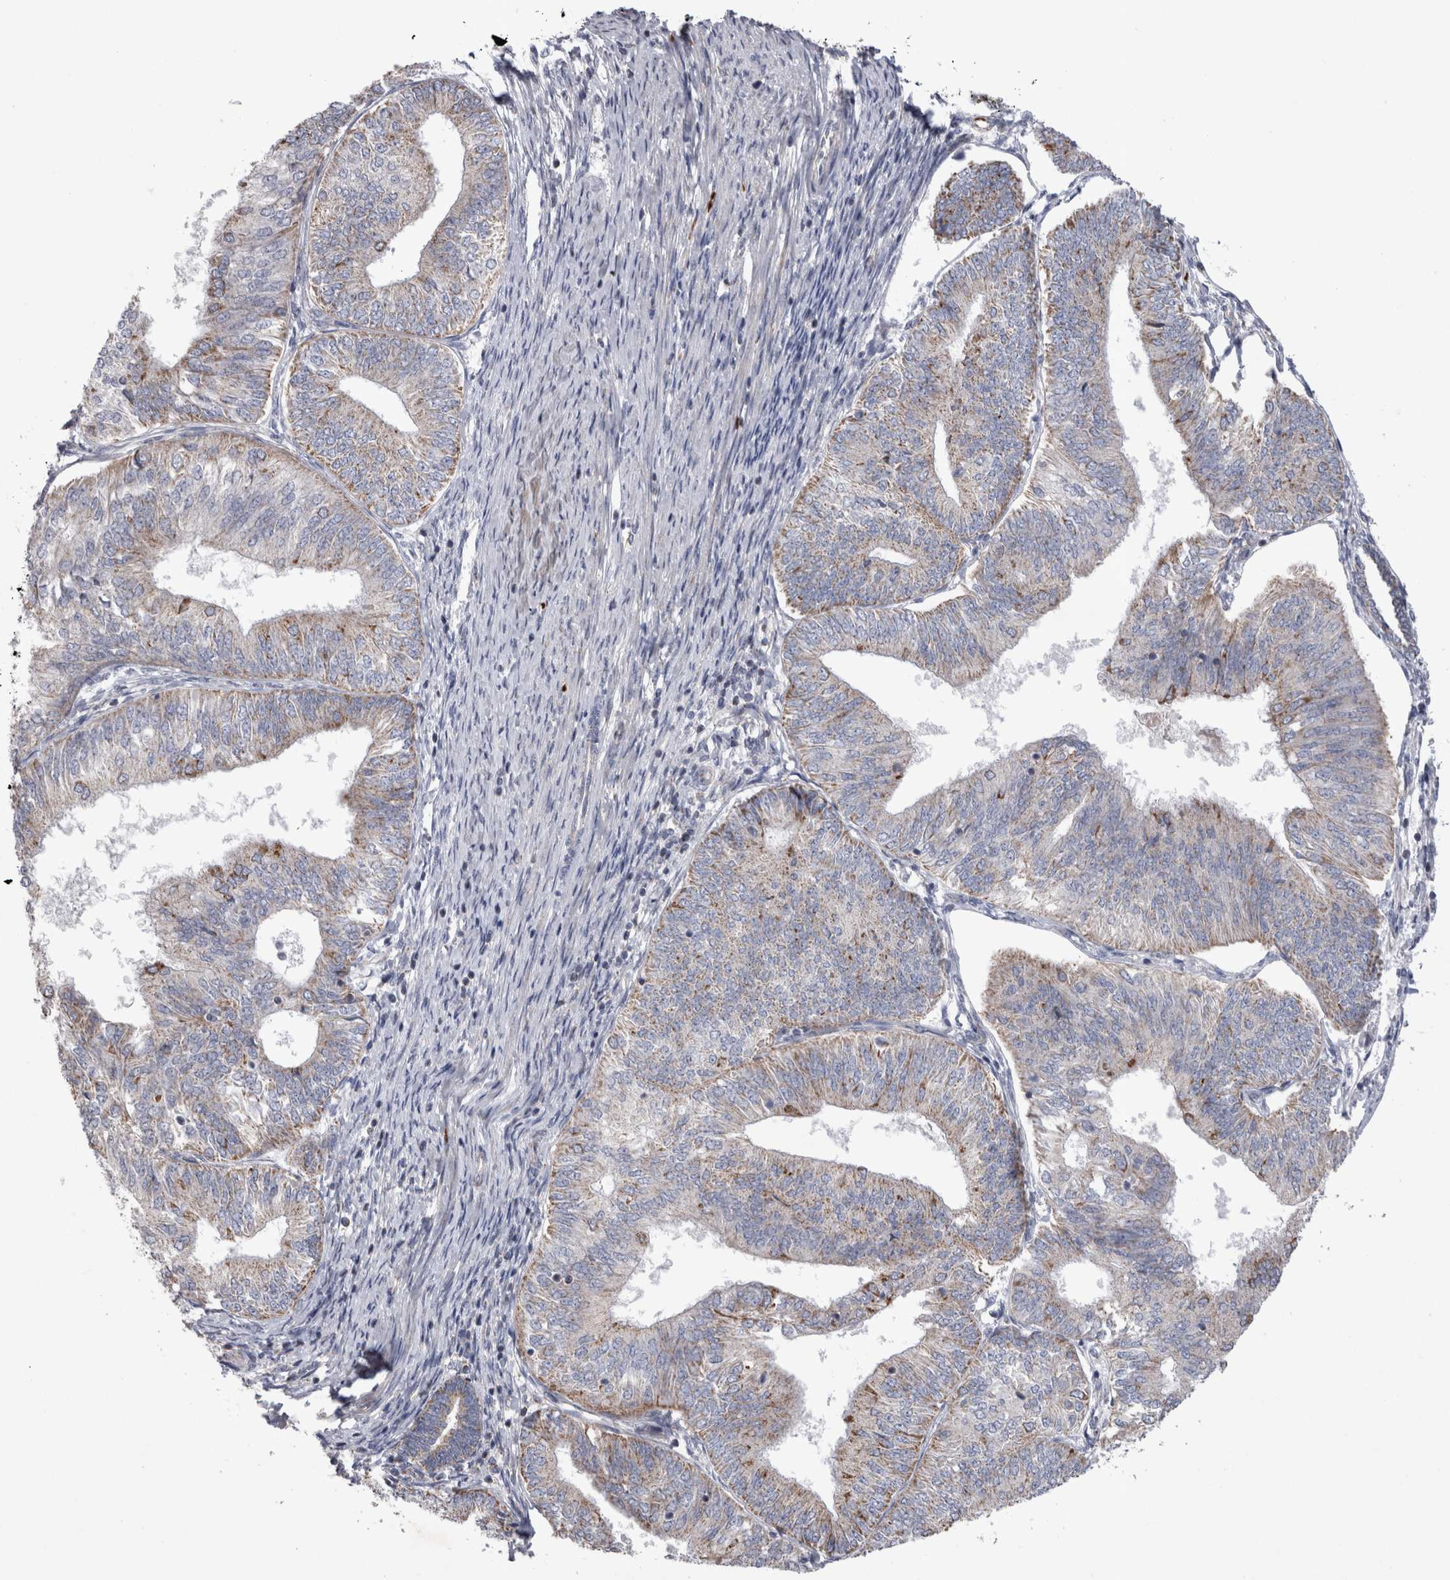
{"staining": {"intensity": "weak", "quantity": "25%-75%", "location": "cytoplasmic/membranous"}, "tissue": "endometrial cancer", "cell_type": "Tumor cells", "image_type": "cancer", "snomed": [{"axis": "morphology", "description": "Adenocarcinoma, NOS"}, {"axis": "topography", "description": "Endometrium"}], "caption": "High-power microscopy captured an immunohistochemistry image of endometrial adenocarcinoma, revealing weak cytoplasmic/membranous staining in about 25%-75% of tumor cells. Nuclei are stained in blue.", "gene": "HDHD3", "patient": {"sex": "female", "age": 58}}